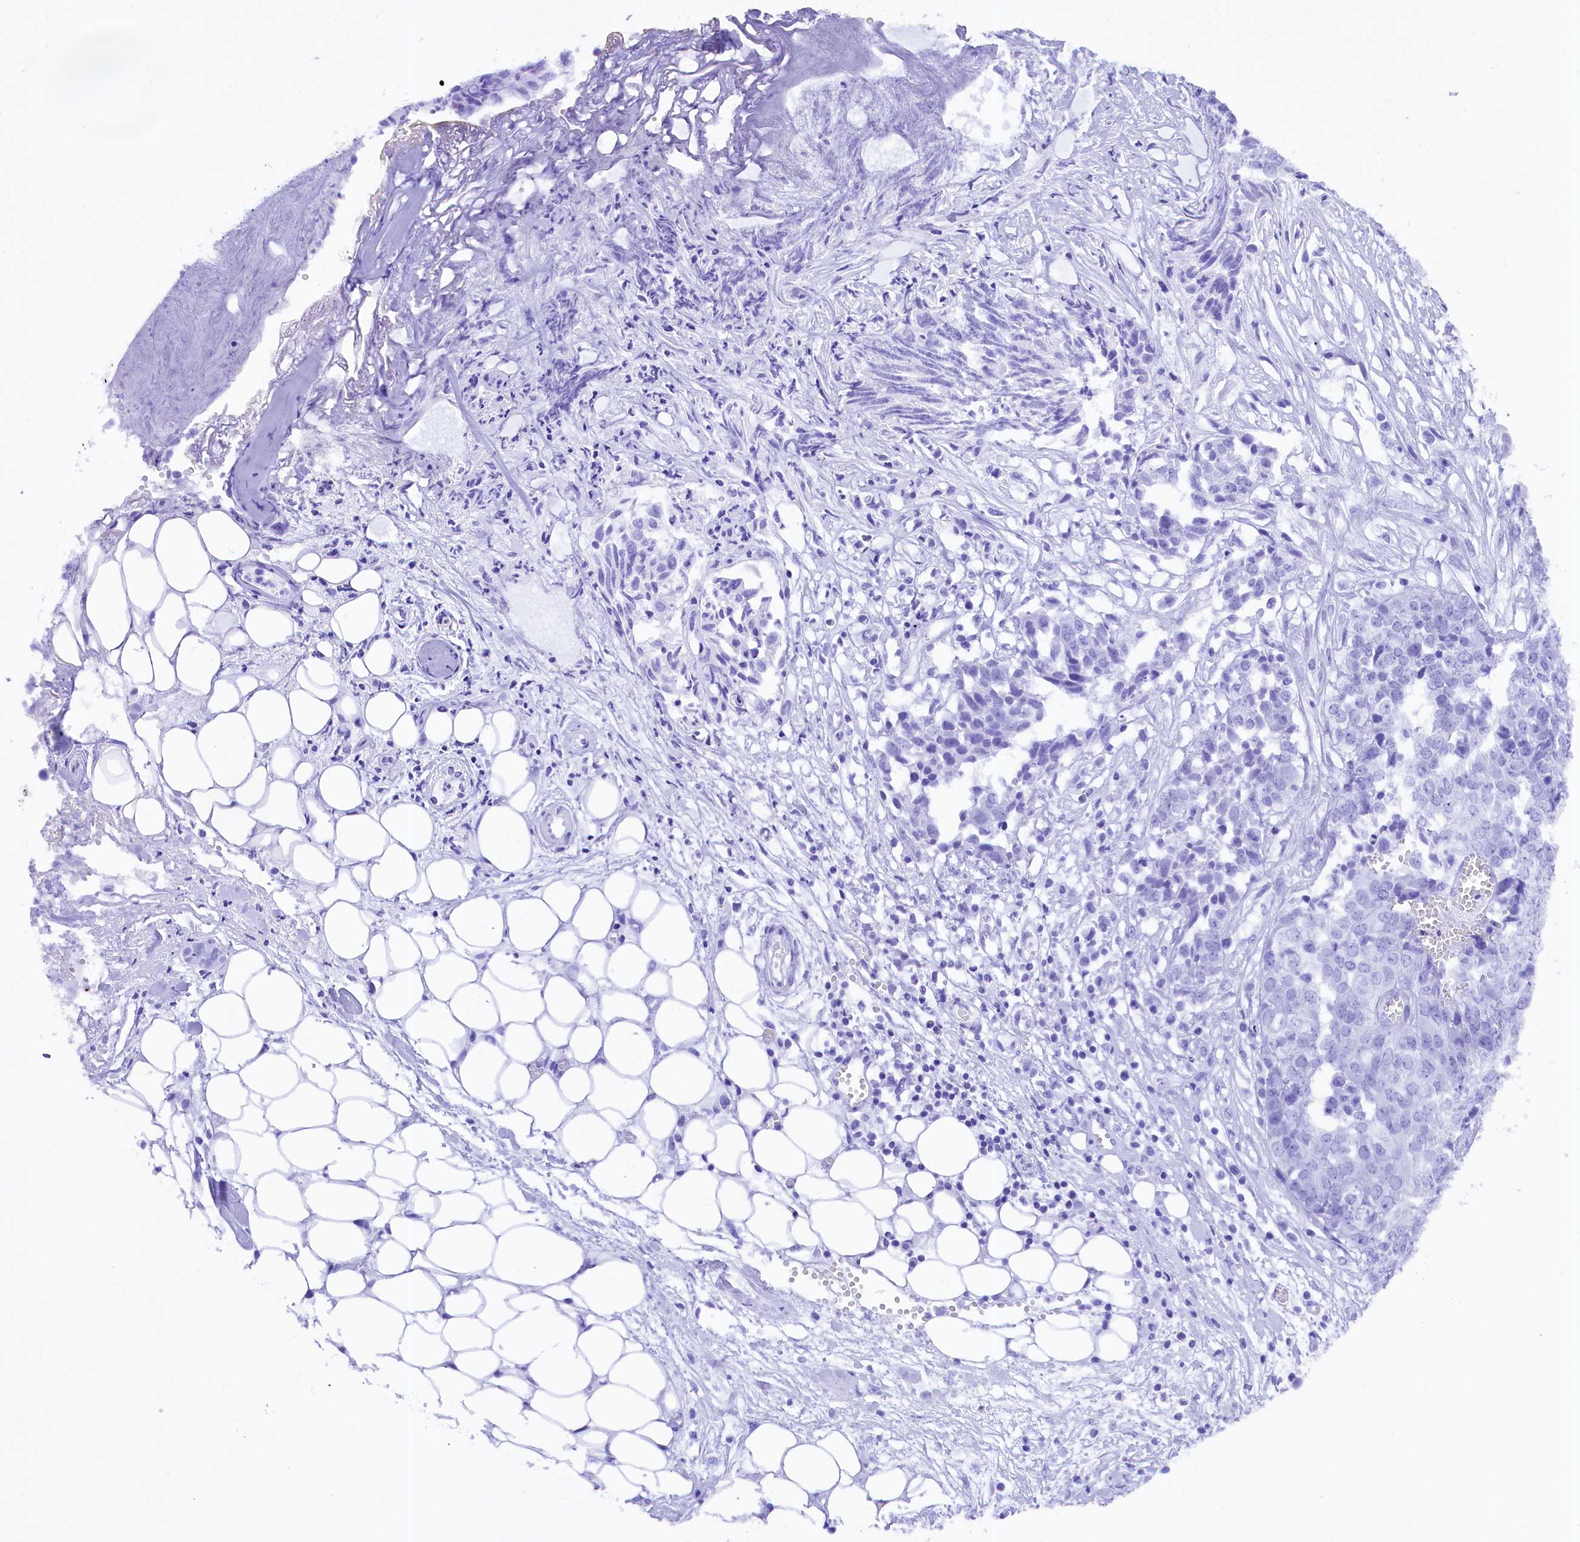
{"staining": {"intensity": "negative", "quantity": "none", "location": "none"}, "tissue": "ovarian cancer", "cell_type": "Tumor cells", "image_type": "cancer", "snomed": [{"axis": "morphology", "description": "Cystadenocarcinoma, serous, NOS"}, {"axis": "topography", "description": "Soft tissue"}, {"axis": "topography", "description": "Ovary"}], "caption": "Immunohistochemical staining of ovarian cancer reveals no significant positivity in tumor cells.", "gene": "UBXN6", "patient": {"sex": "female", "age": 57}}